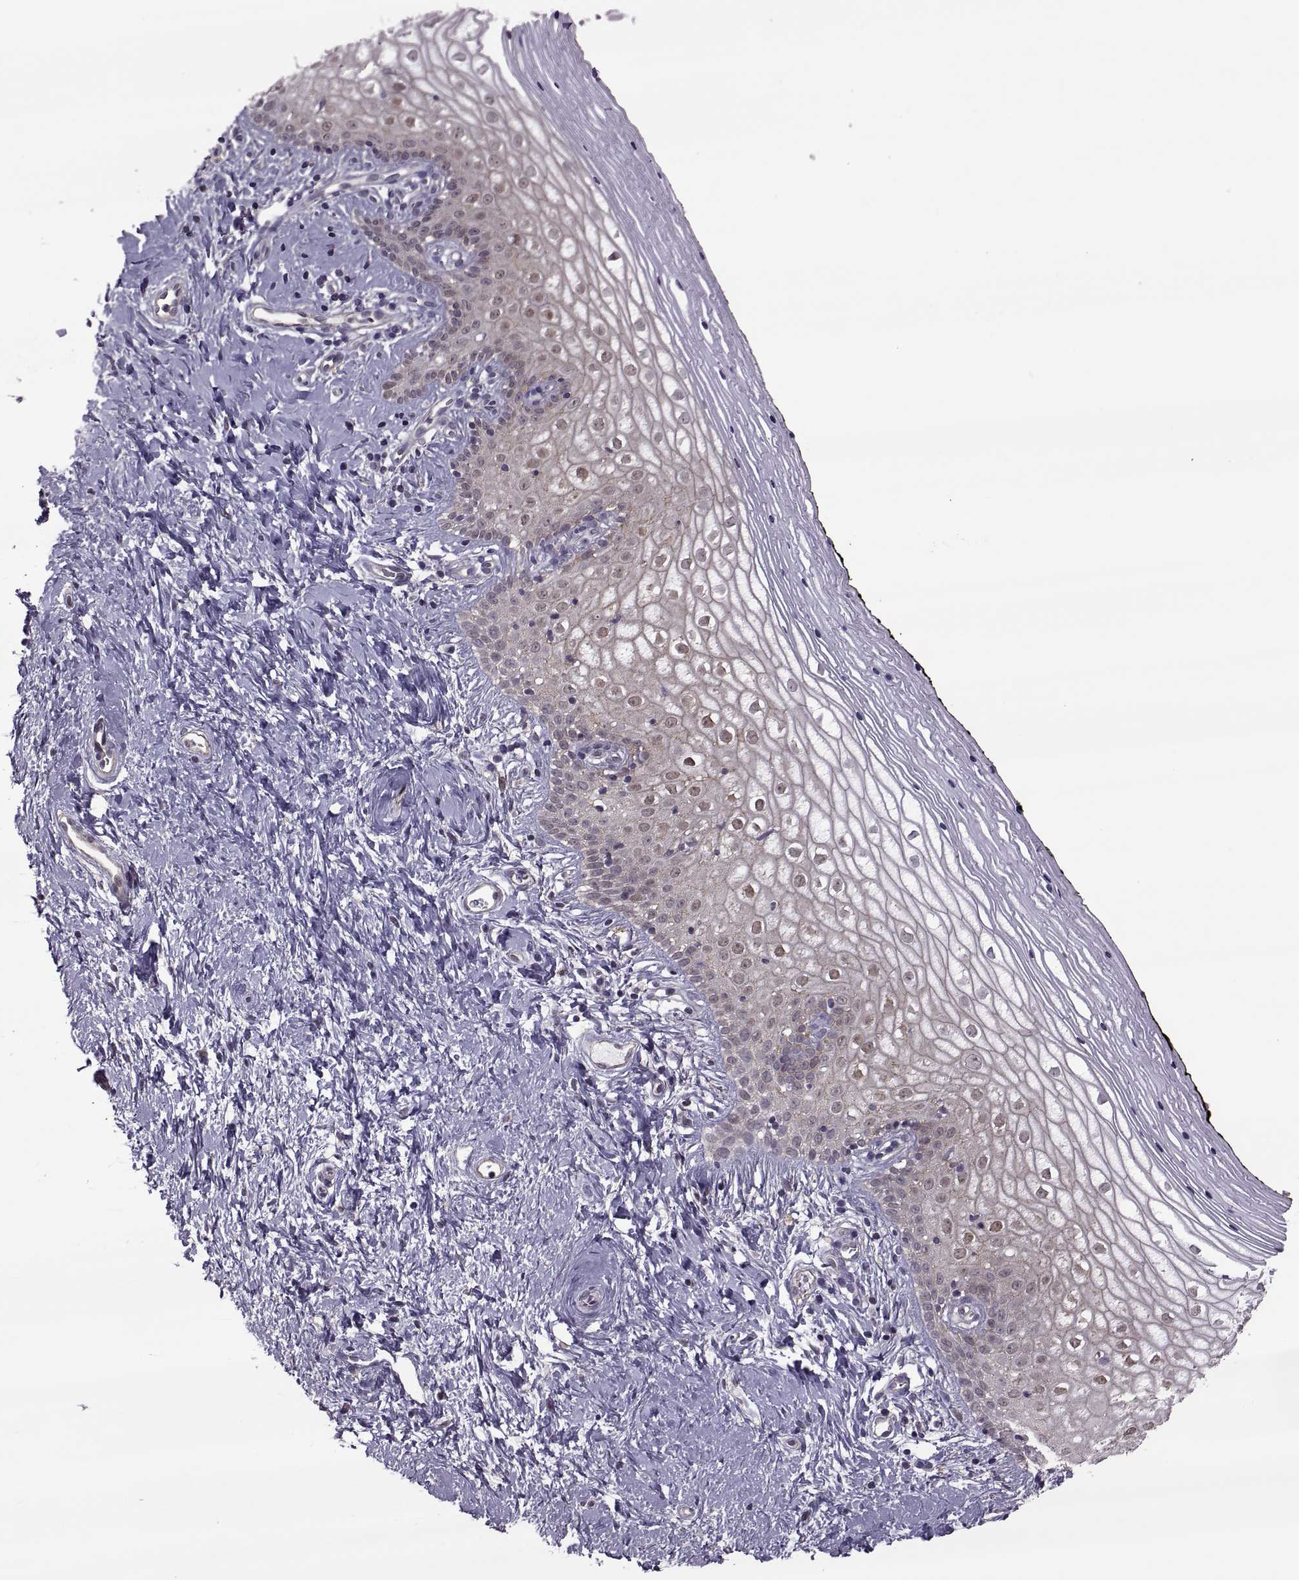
{"staining": {"intensity": "moderate", "quantity": "<25%", "location": "cytoplasmic/membranous,nuclear"}, "tissue": "vagina", "cell_type": "Squamous epithelial cells", "image_type": "normal", "snomed": [{"axis": "morphology", "description": "Normal tissue, NOS"}, {"axis": "topography", "description": "Vagina"}], "caption": "Immunohistochemistry photomicrograph of unremarkable vagina: vagina stained using immunohistochemistry reveals low levels of moderate protein expression localized specifically in the cytoplasmic/membranous,nuclear of squamous epithelial cells, appearing as a cytoplasmic/membranous,nuclear brown color.", "gene": "ODF3", "patient": {"sex": "female", "age": 47}}